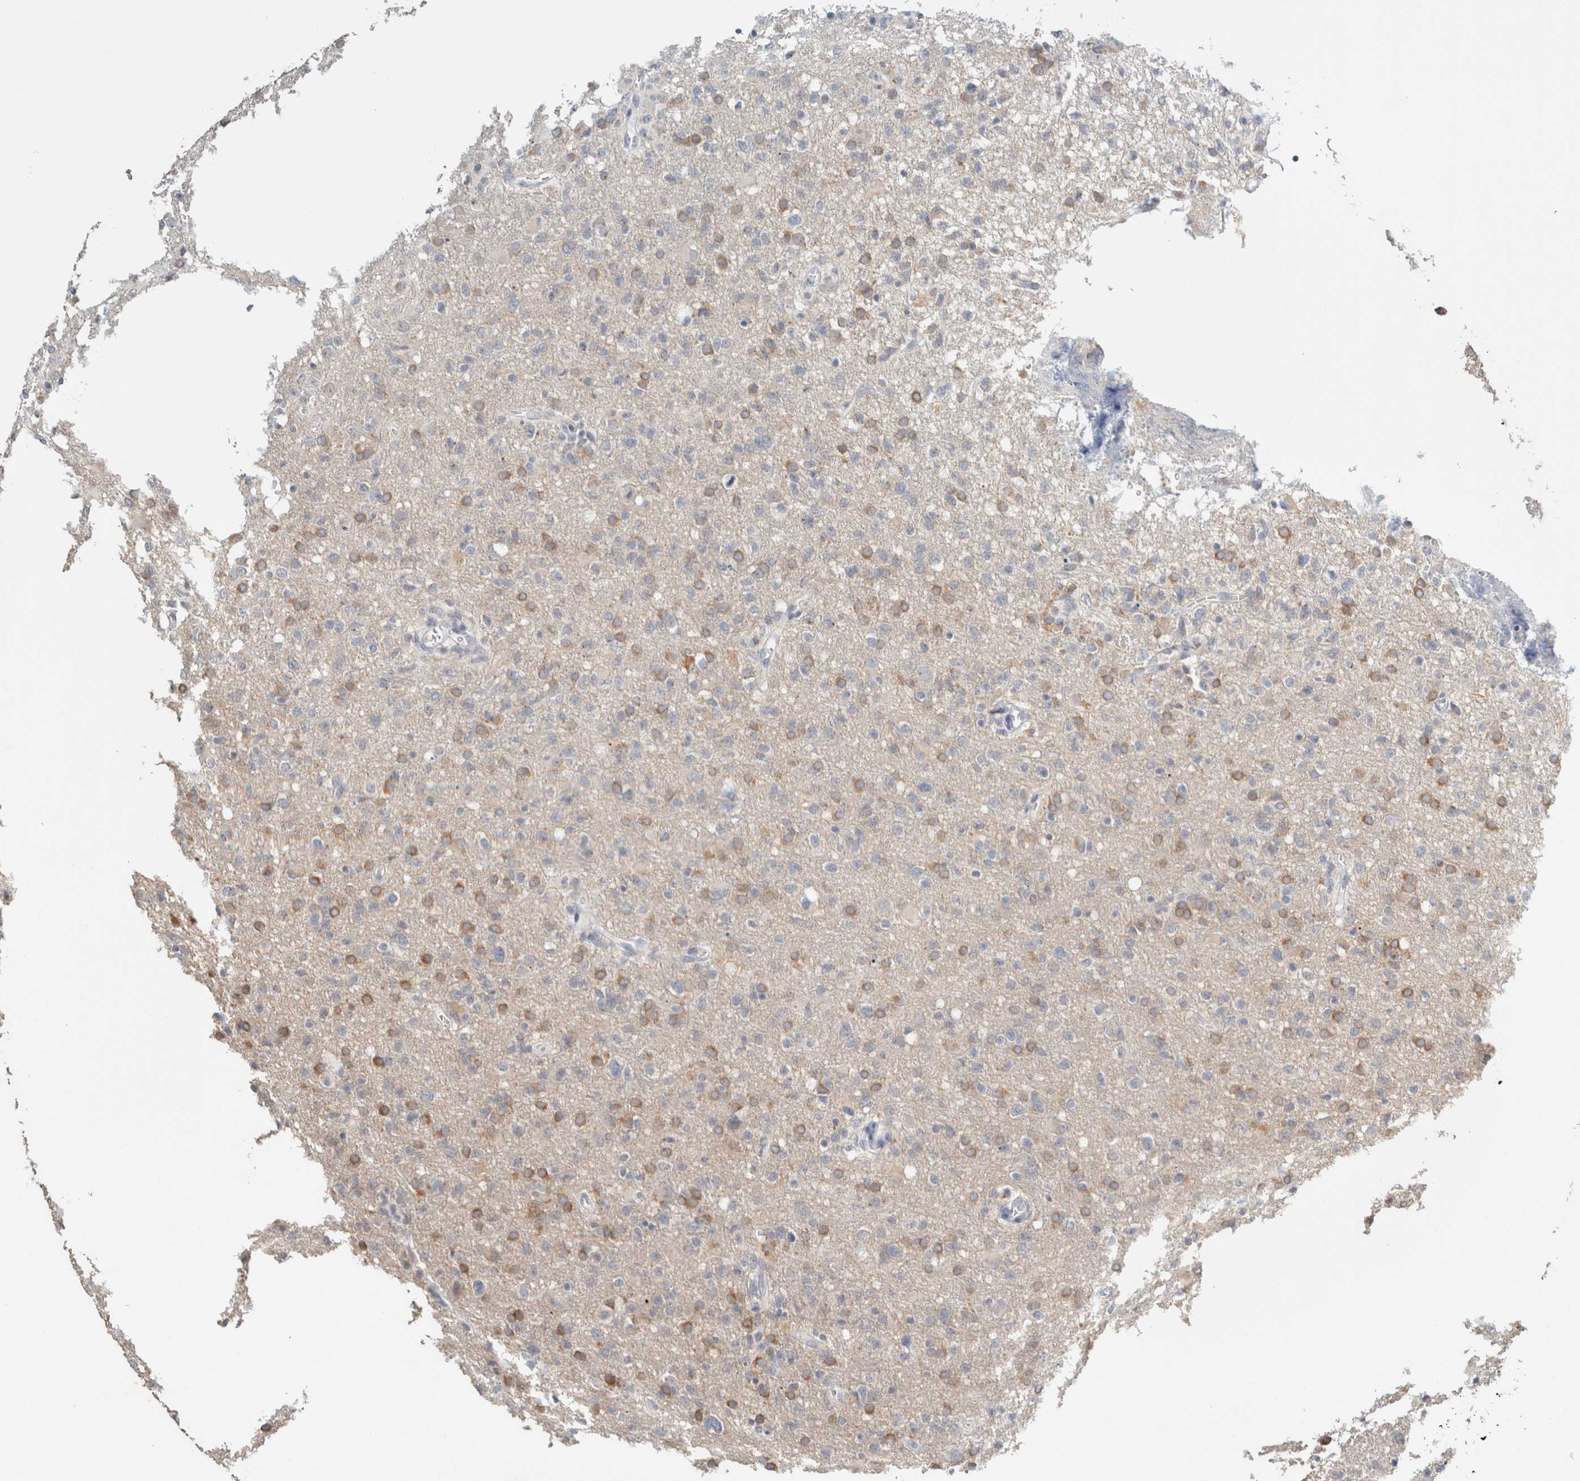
{"staining": {"intensity": "moderate", "quantity": "<25%", "location": "cytoplasmic/membranous"}, "tissue": "glioma", "cell_type": "Tumor cells", "image_type": "cancer", "snomed": [{"axis": "morphology", "description": "Glioma, malignant, High grade"}, {"axis": "topography", "description": "Brain"}], "caption": "Immunohistochemistry (IHC) of human glioma exhibits low levels of moderate cytoplasmic/membranous expression in approximately <25% of tumor cells.", "gene": "CRAT", "patient": {"sex": "female", "age": 57}}